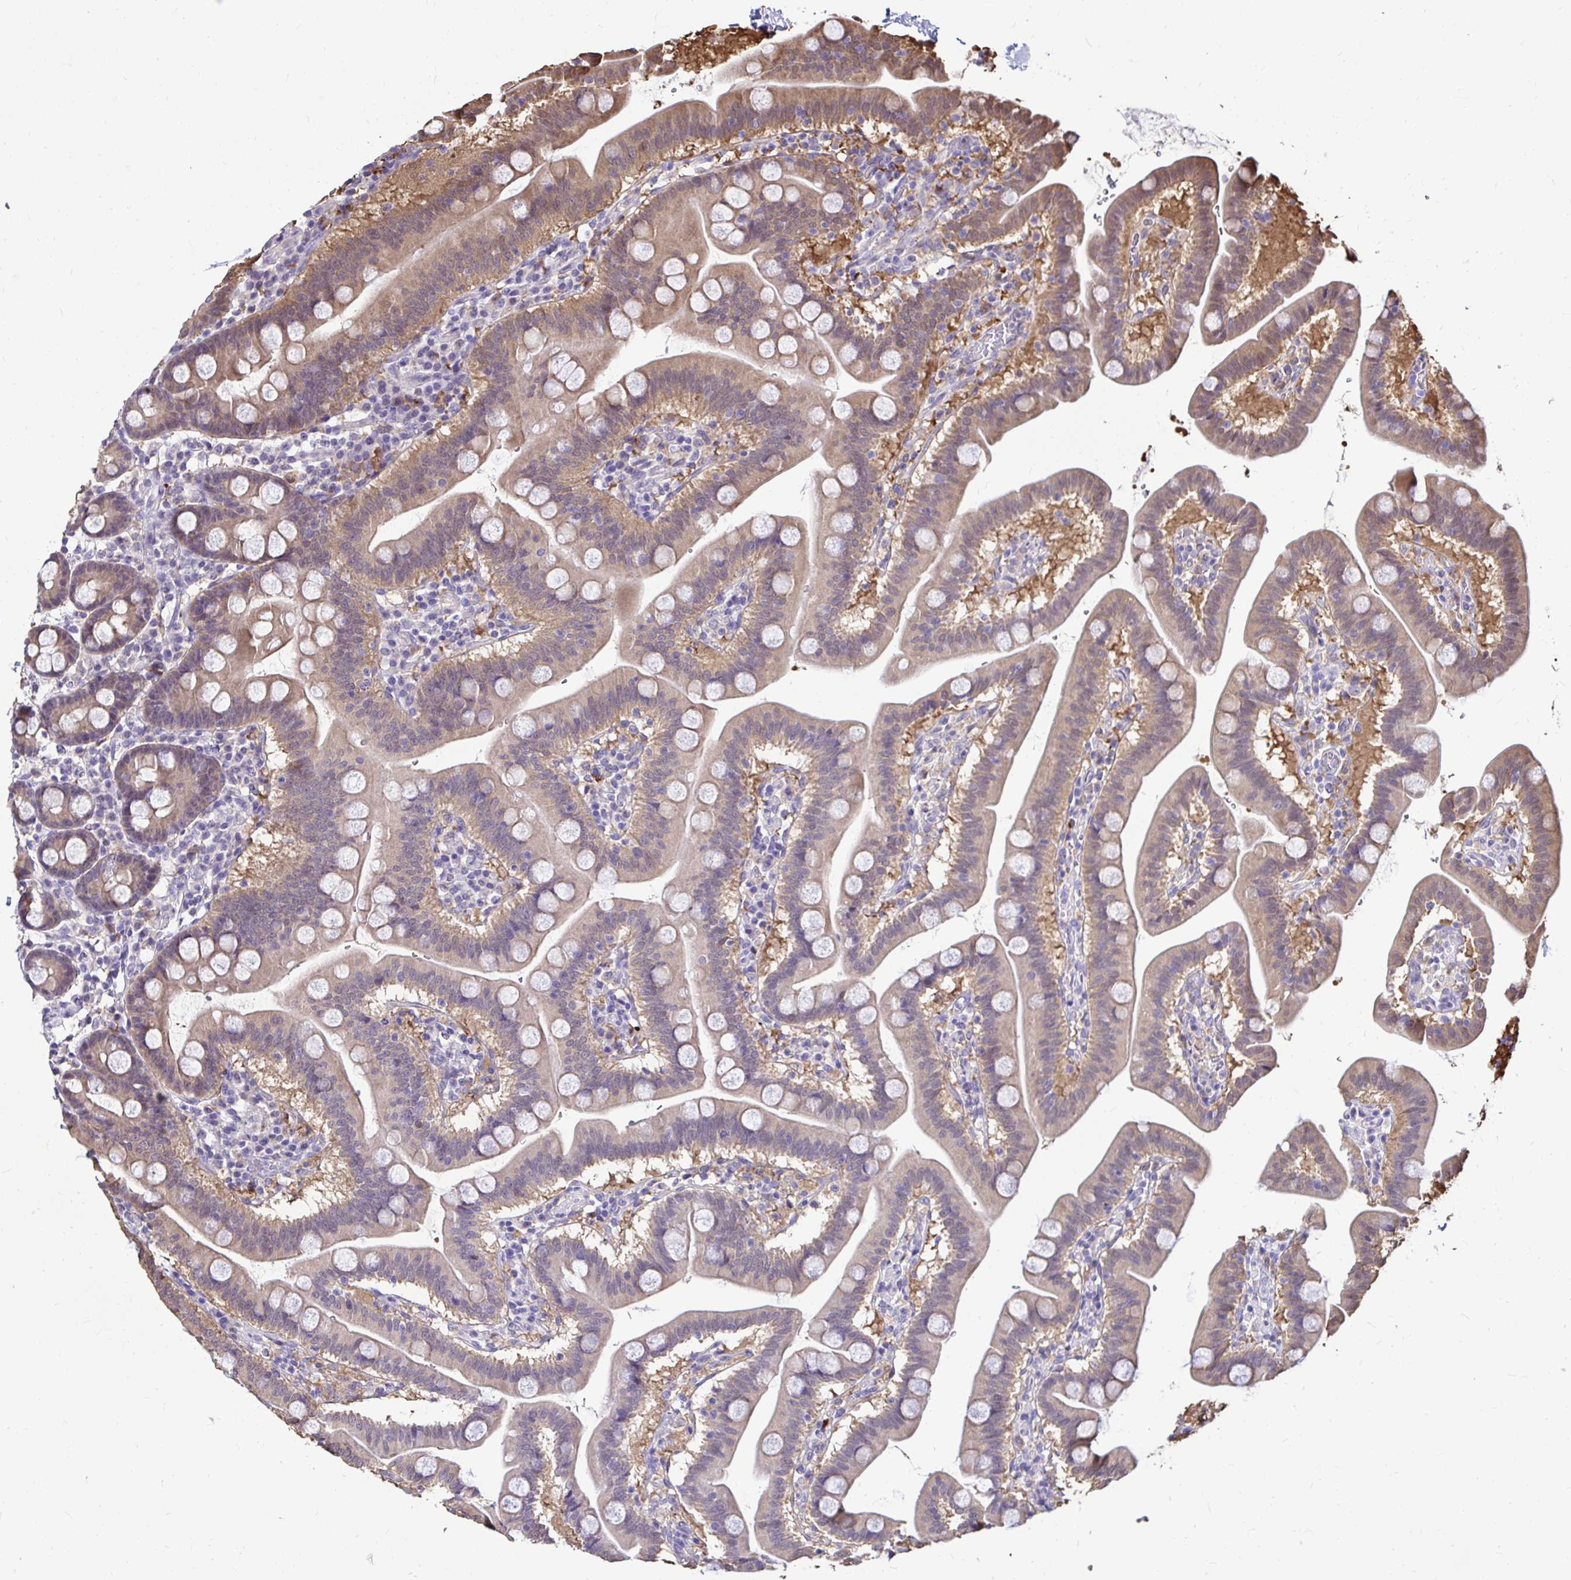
{"staining": {"intensity": "weak", "quantity": ">75%", "location": "cytoplasmic/membranous"}, "tissue": "duodenum", "cell_type": "Glandular cells", "image_type": "normal", "snomed": [{"axis": "morphology", "description": "Normal tissue, NOS"}, {"axis": "topography", "description": "Pancreas"}, {"axis": "topography", "description": "Duodenum"}], "caption": "Human duodenum stained with a brown dye demonstrates weak cytoplasmic/membranous positive positivity in about >75% of glandular cells.", "gene": "IDH1", "patient": {"sex": "male", "age": 59}}